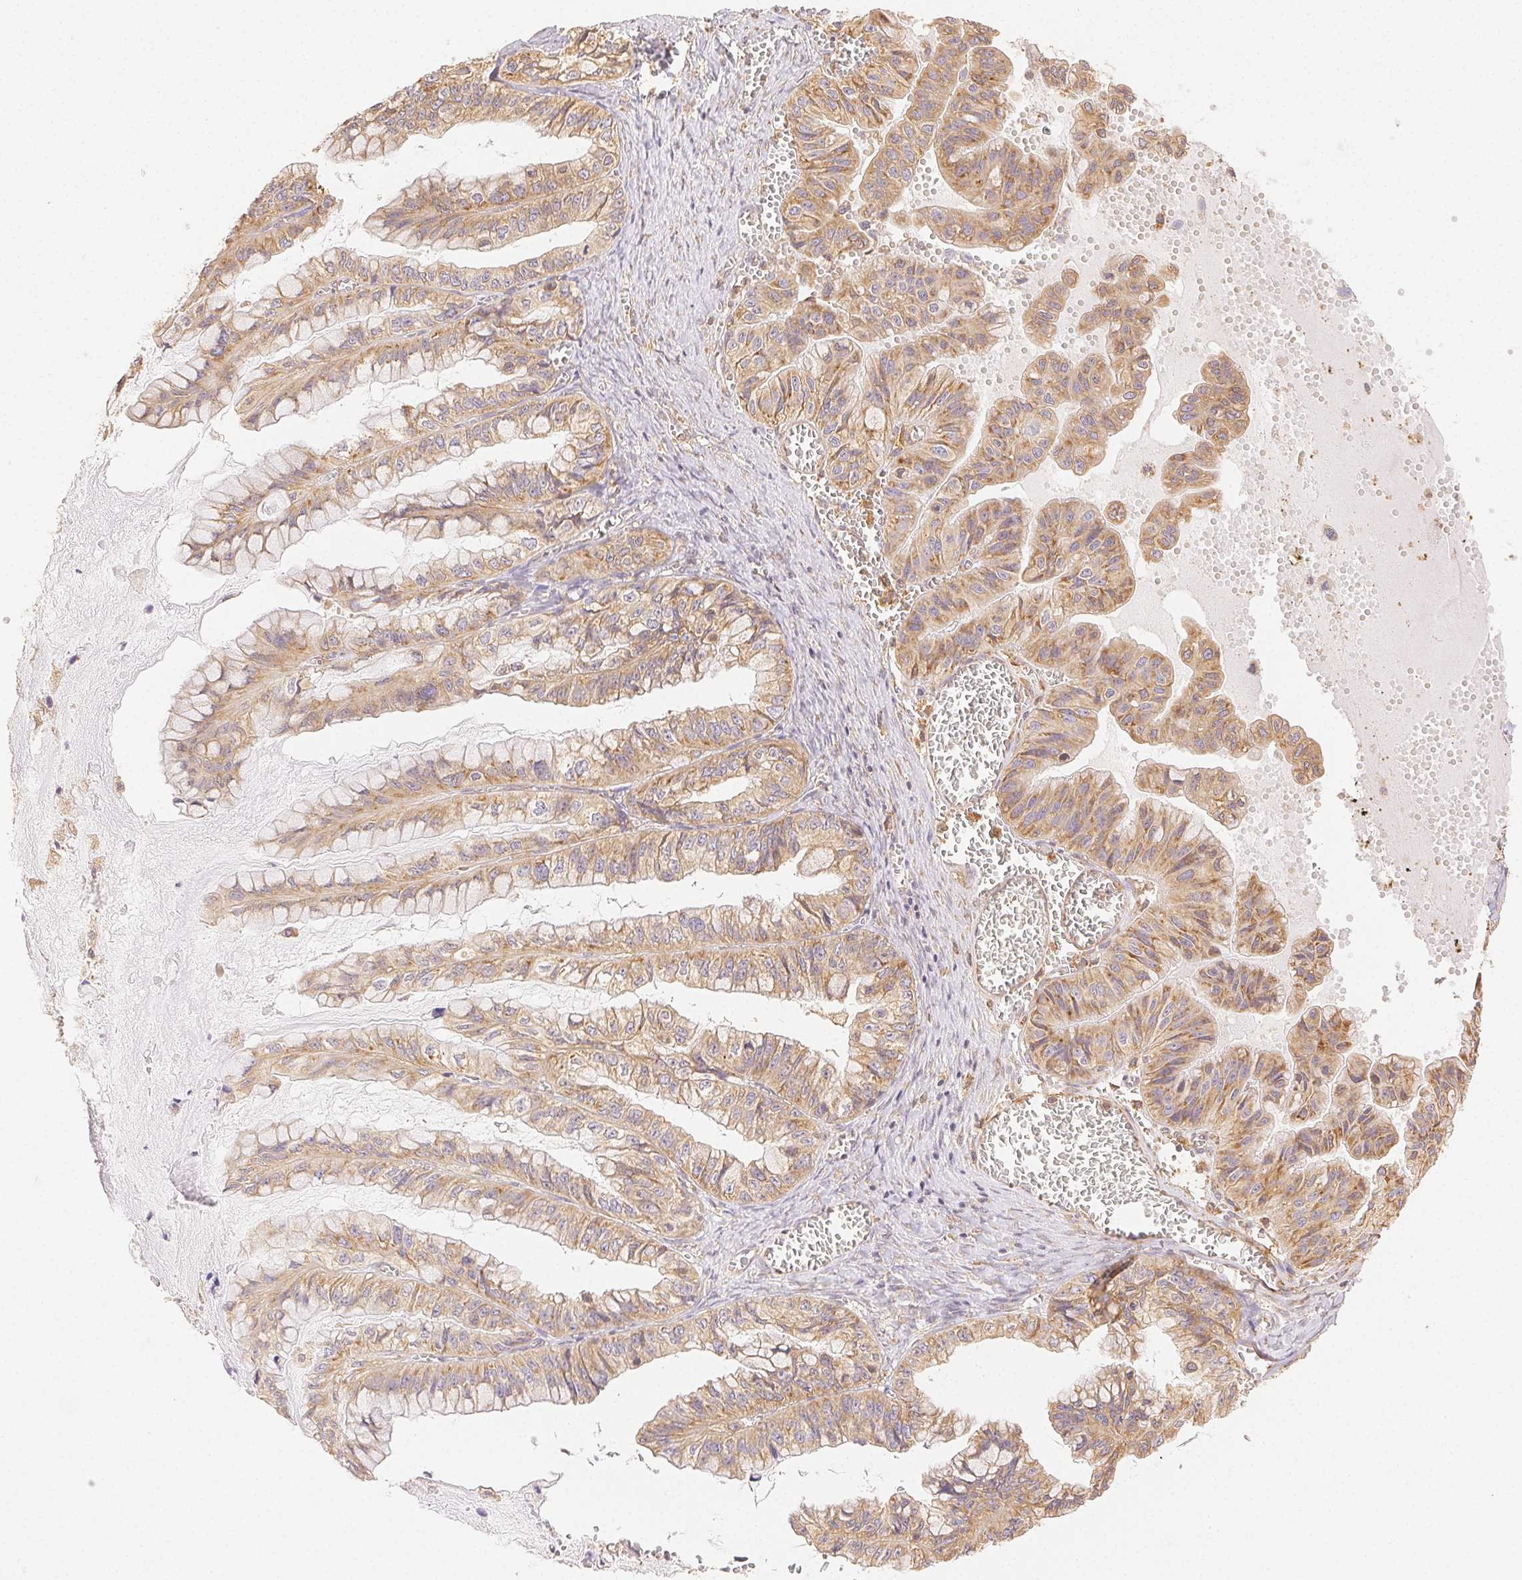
{"staining": {"intensity": "moderate", "quantity": ">75%", "location": "cytoplasmic/membranous"}, "tissue": "ovarian cancer", "cell_type": "Tumor cells", "image_type": "cancer", "snomed": [{"axis": "morphology", "description": "Cystadenocarcinoma, mucinous, NOS"}, {"axis": "topography", "description": "Ovary"}], "caption": "Brown immunohistochemical staining in human ovarian cancer (mucinous cystadenocarcinoma) exhibits moderate cytoplasmic/membranous expression in approximately >75% of tumor cells.", "gene": "ENTREP1", "patient": {"sex": "female", "age": 72}}